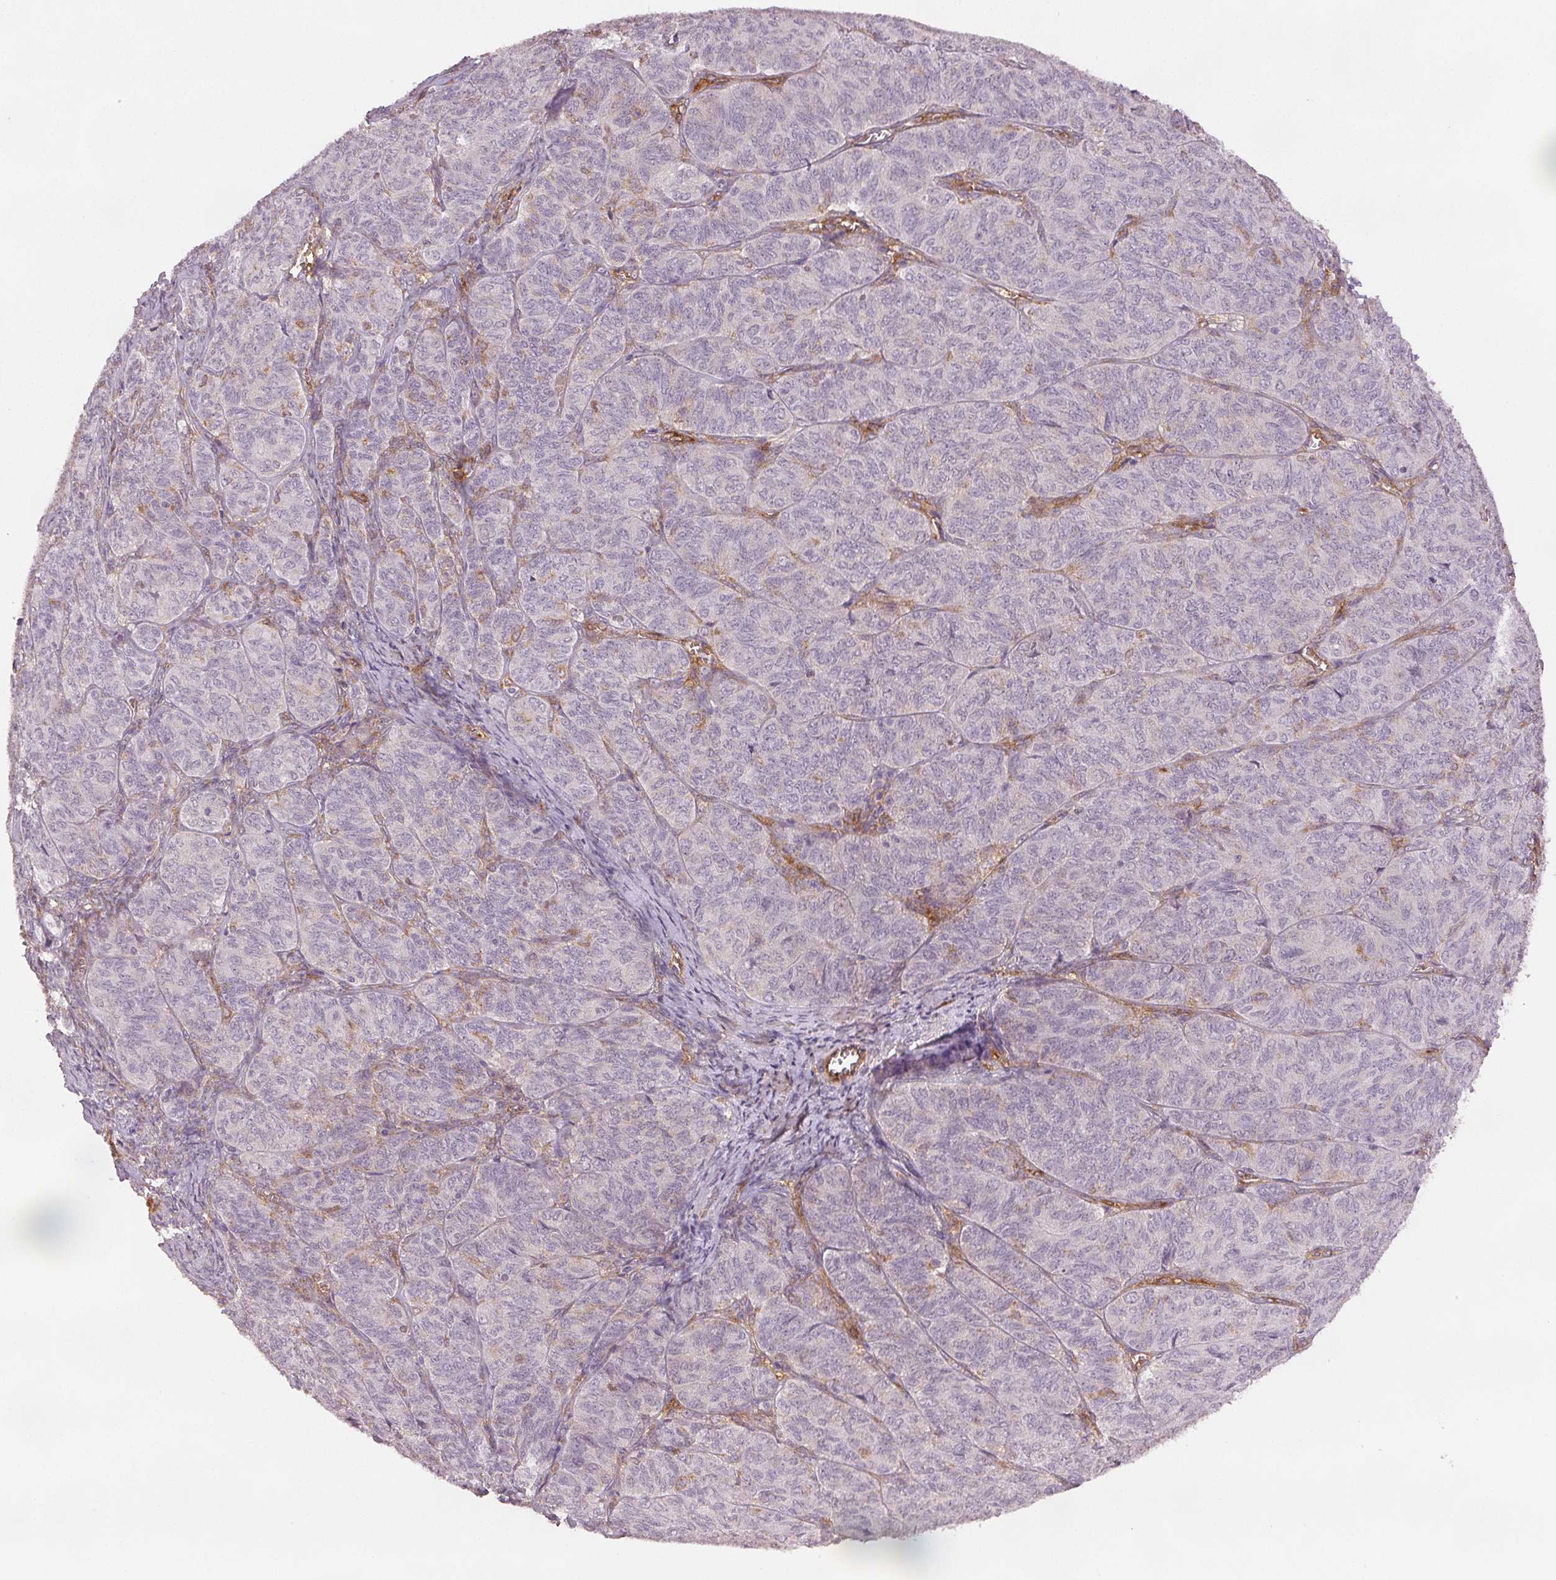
{"staining": {"intensity": "negative", "quantity": "none", "location": "none"}, "tissue": "ovarian cancer", "cell_type": "Tumor cells", "image_type": "cancer", "snomed": [{"axis": "morphology", "description": "Carcinoma, endometroid"}, {"axis": "topography", "description": "Ovary"}], "caption": "Tumor cells show no significant positivity in ovarian cancer. (Immunohistochemistry (ihc), brightfield microscopy, high magnification).", "gene": "DIAPH2", "patient": {"sex": "female", "age": 80}}